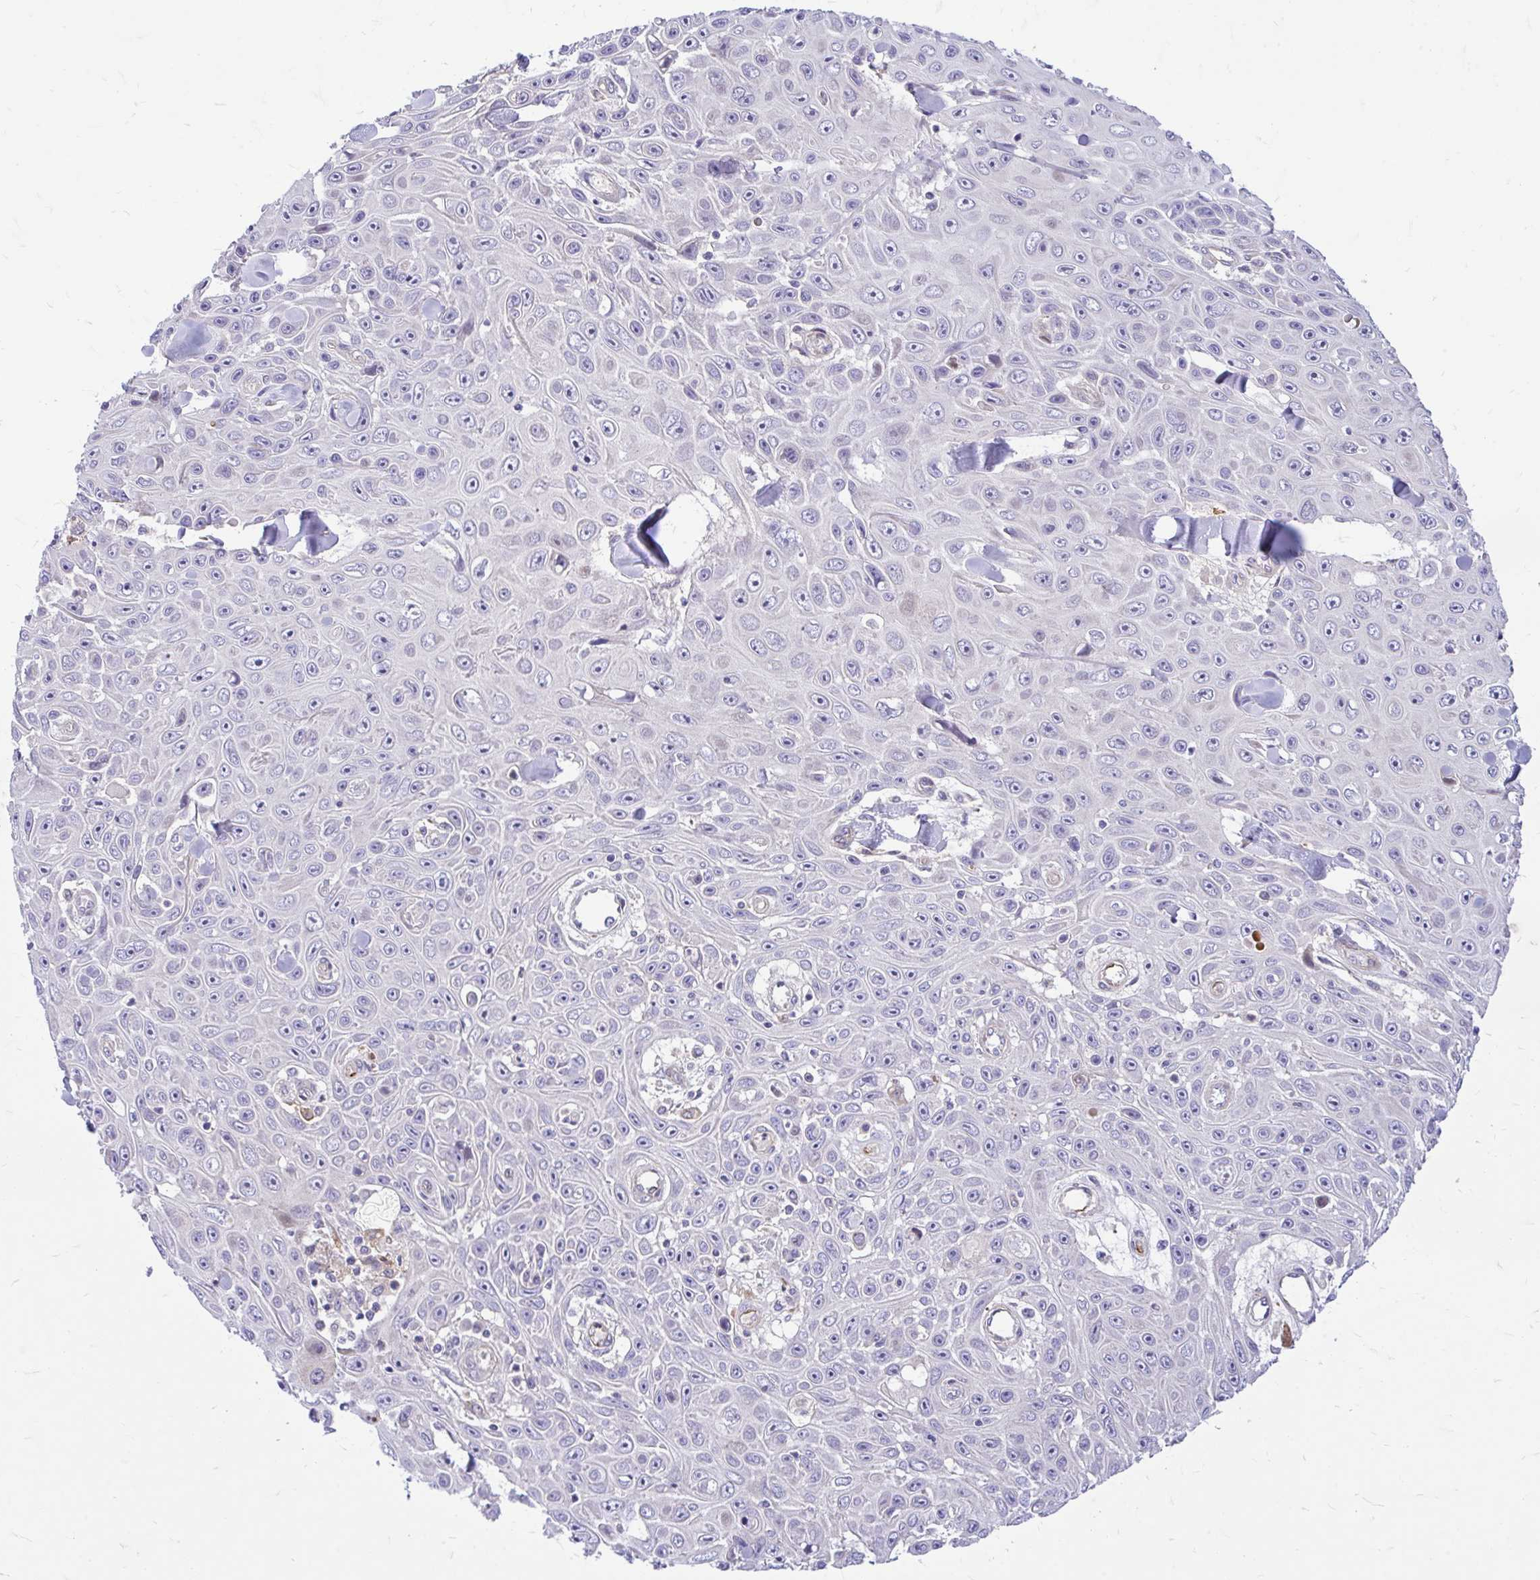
{"staining": {"intensity": "negative", "quantity": "none", "location": "none"}, "tissue": "skin cancer", "cell_type": "Tumor cells", "image_type": "cancer", "snomed": [{"axis": "morphology", "description": "Squamous cell carcinoma, NOS"}, {"axis": "topography", "description": "Skin"}], "caption": "Photomicrograph shows no protein staining in tumor cells of skin cancer tissue.", "gene": "ESPNL", "patient": {"sex": "male", "age": 82}}